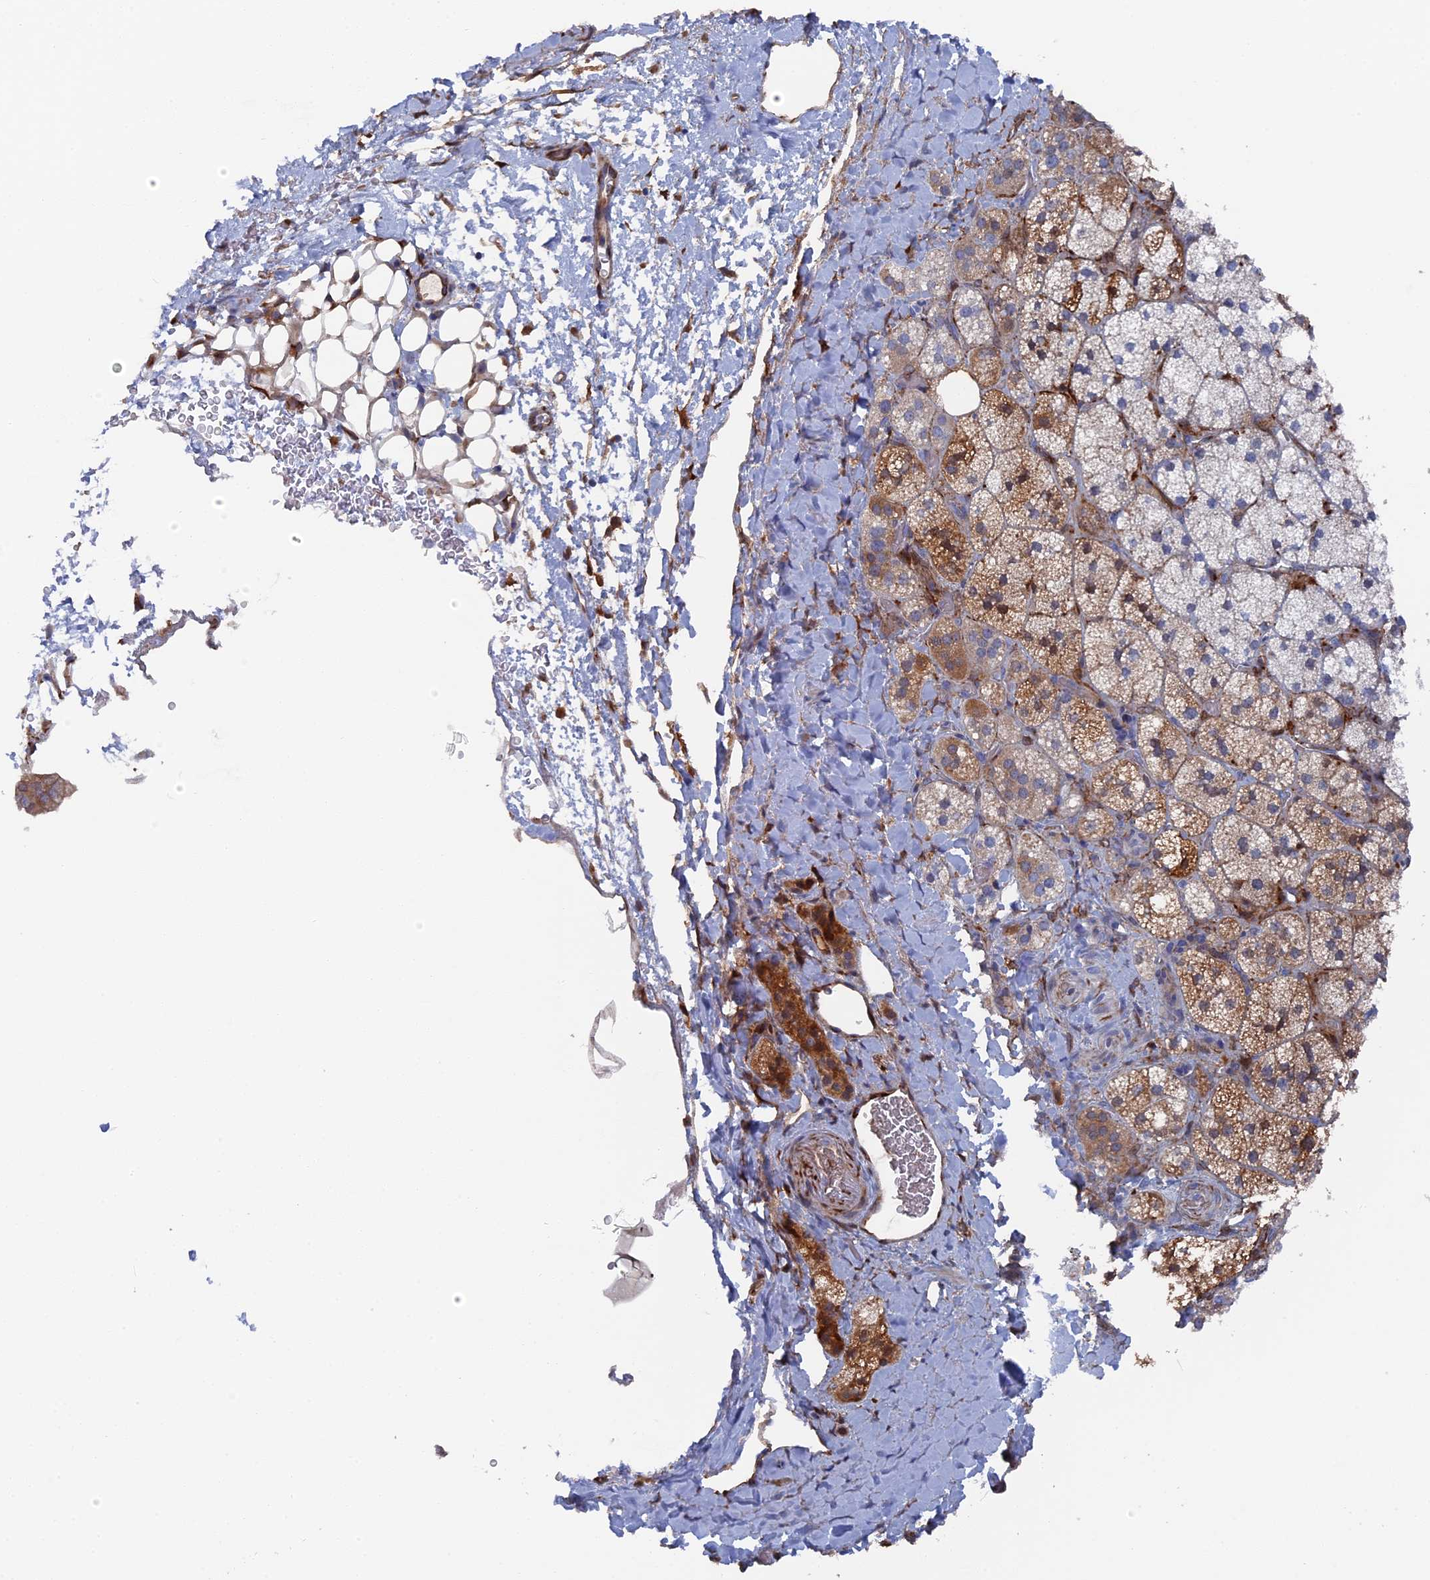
{"staining": {"intensity": "moderate", "quantity": "25%-75%", "location": "cytoplasmic/membranous"}, "tissue": "adrenal gland", "cell_type": "Glandular cells", "image_type": "normal", "snomed": [{"axis": "morphology", "description": "Normal tissue, NOS"}, {"axis": "topography", "description": "Adrenal gland"}], "caption": "Adrenal gland stained with DAB (3,3'-diaminobenzidine) immunohistochemistry demonstrates medium levels of moderate cytoplasmic/membranous expression in approximately 25%-75% of glandular cells.", "gene": "SMG9", "patient": {"sex": "male", "age": 61}}